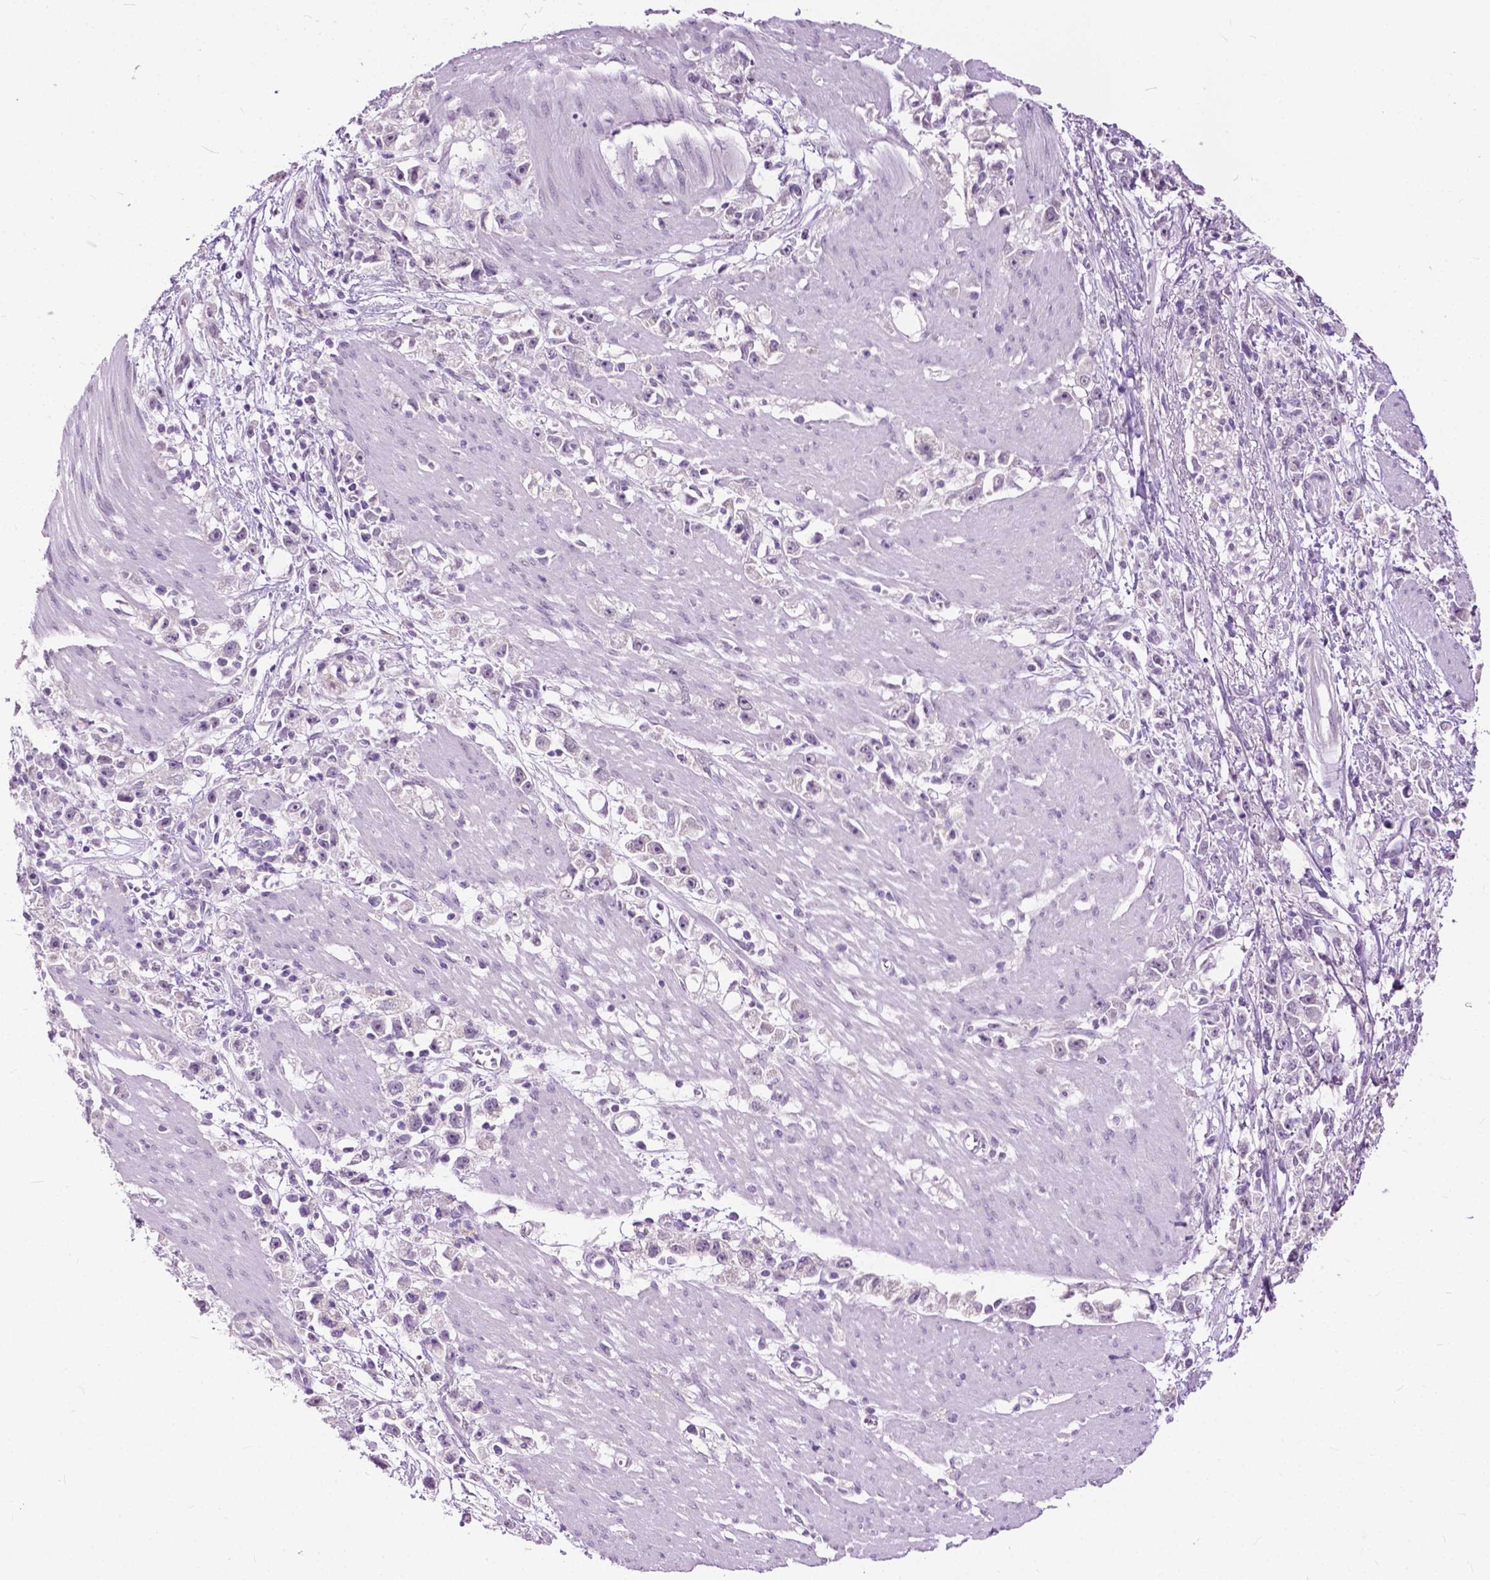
{"staining": {"intensity": "negative", "quantity": "none", "location": "none"}, "tissue": "stomach cancer", "cell_type": "Tumor cells", "image_type": "cancer", "snomed": [{"axis": "morphology", "description": "Adenocarcinoma, NOS"}, {"axis": "topography", "description": "Stomach"}], "caption": "Tumor cells show no significant staining in stomach cancer (adenocarcinoma). (IHC, brightfield microscopy, high magnification).", "gene": "GPR37L1", "patient": {"sex": "female", "age": 59}}